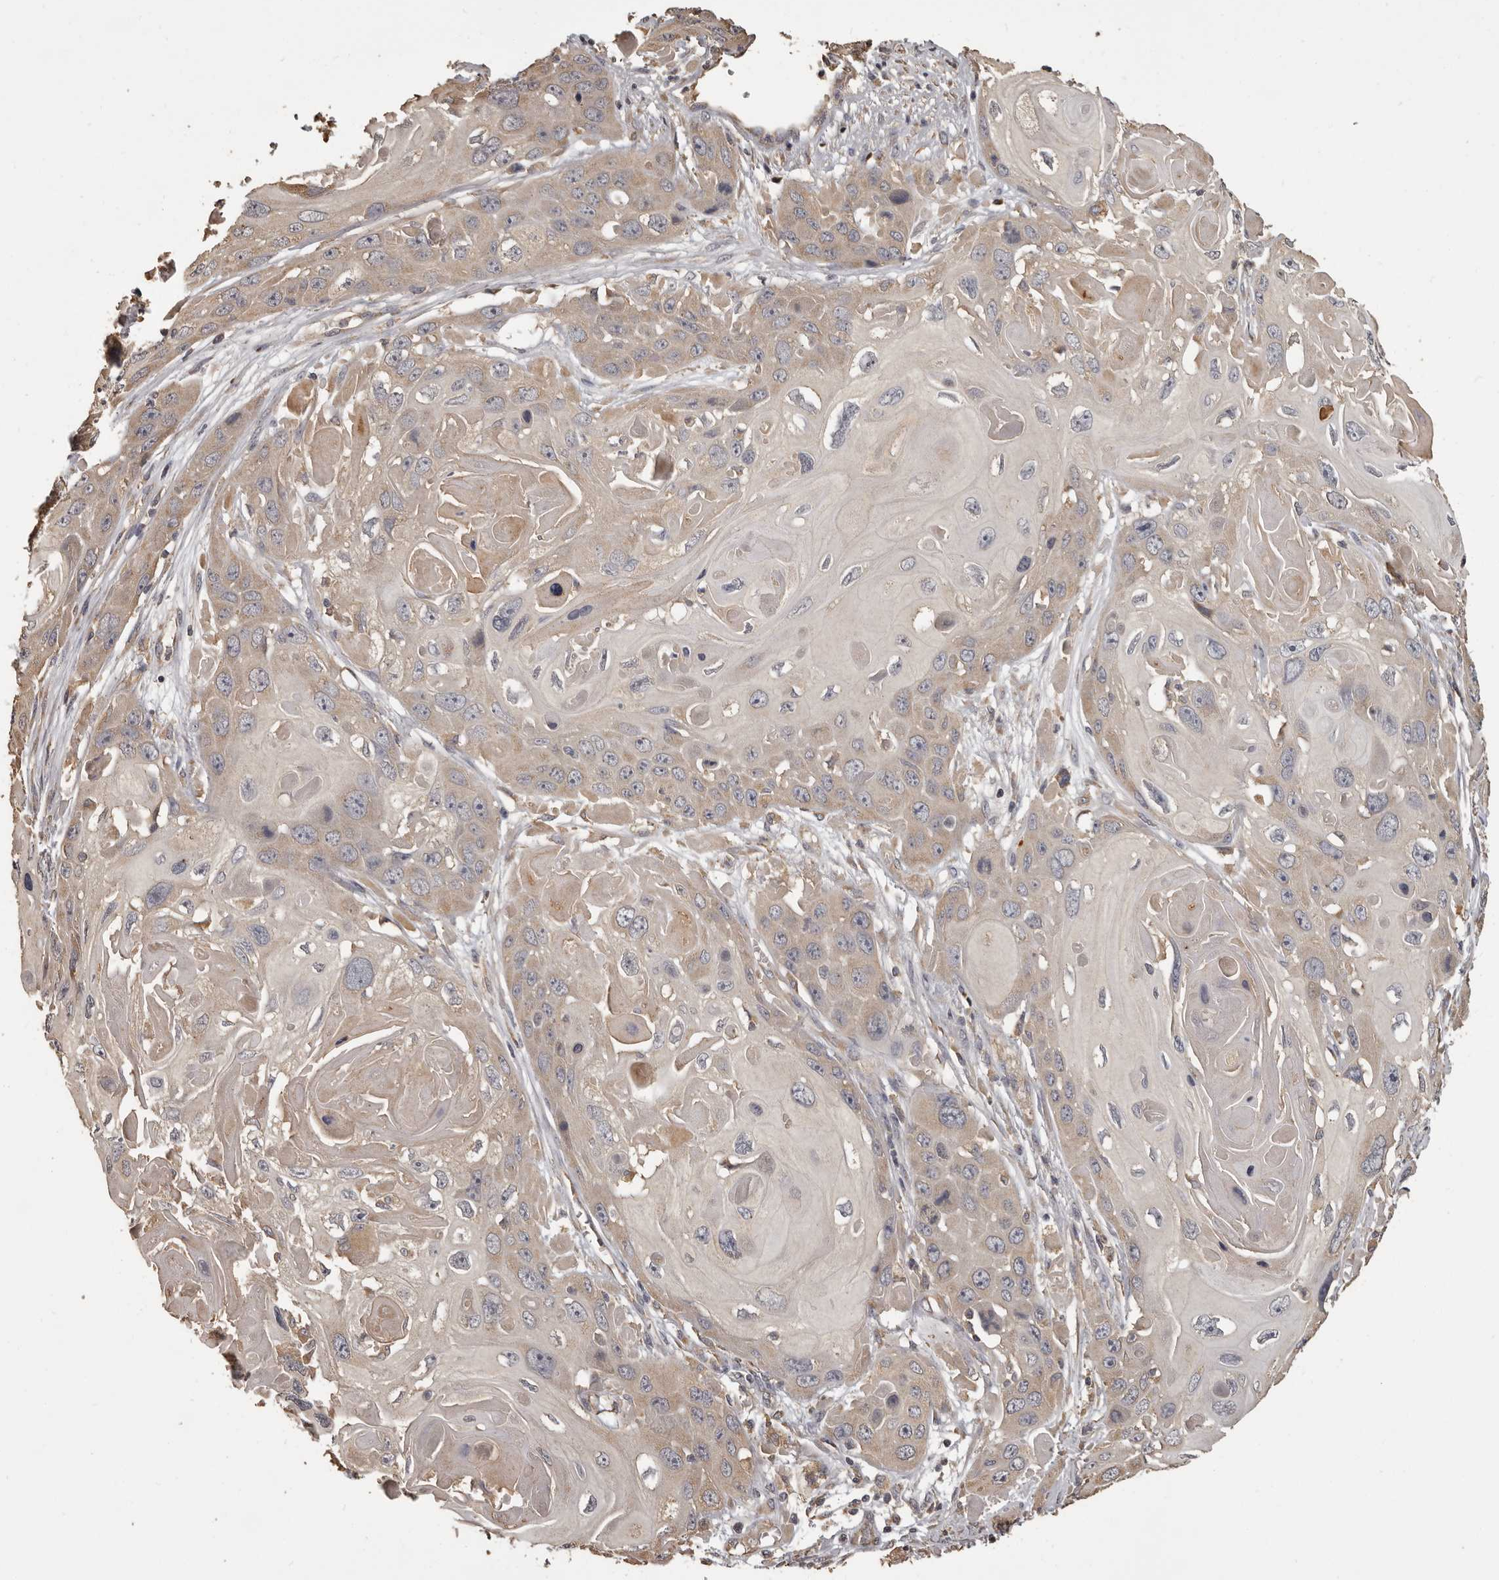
{"staining": {"intensity": "weak", "quantity": ">75%", "location": "cytoplasmic/membranous"}, "tissue": "skin cancer", "cell_type": "Tumor cells", "image_type": "cancer", "snomed": [{"axis": "morphology", "description": "Squamous cell carcinoma, NOS"}, {"axis": "topography", "description": "Skin"}], "caption": "This image reveals IHC staining of skin squamous cell carcinoma, with low weak cytoplasmic/membranous expression in about >75% of tumor cells.", "gene": "MGAT5", "patient": {"sex": "male", "age": 55}}